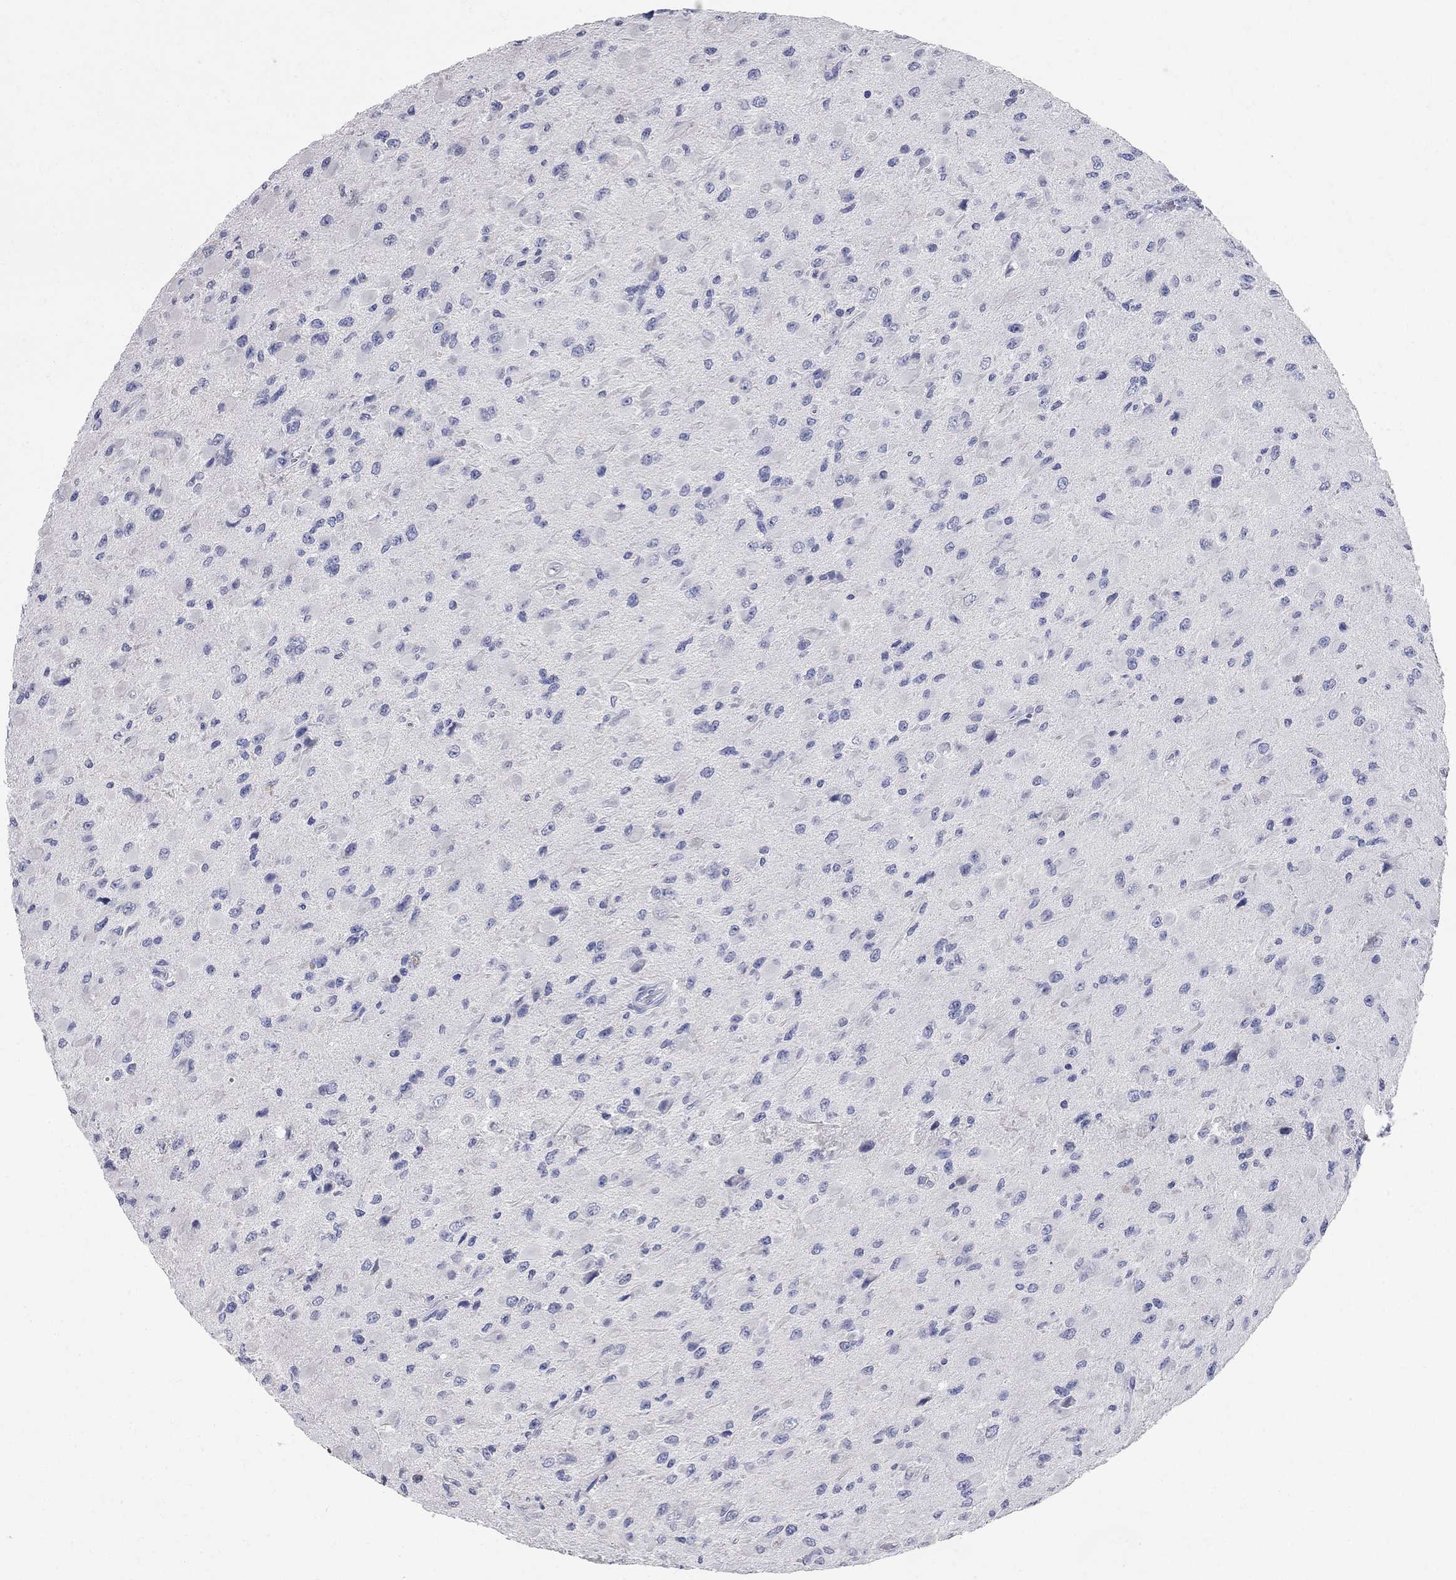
{"staining": {"intensity": "negative", "quantity": "none", "location": "none"}, "tissue": "glioma", "cell_type": "Tumor cells", "image_type": "cancer", "snomed": [{"axis": "morphology", "description": "Glioma, malignant, High grade"}, {"axis": "topography", "description": "Cerebral cortex"}], "caption": "Immunohistochemistry (IHC) of human malignant glioma (high-grade) reveals no expression in tumor cells. (Immunohistochemistry, brightfield microscopy, high magnification).", "gene": "BPIFB1", "patient": {"sex": "male", "age": 35}}